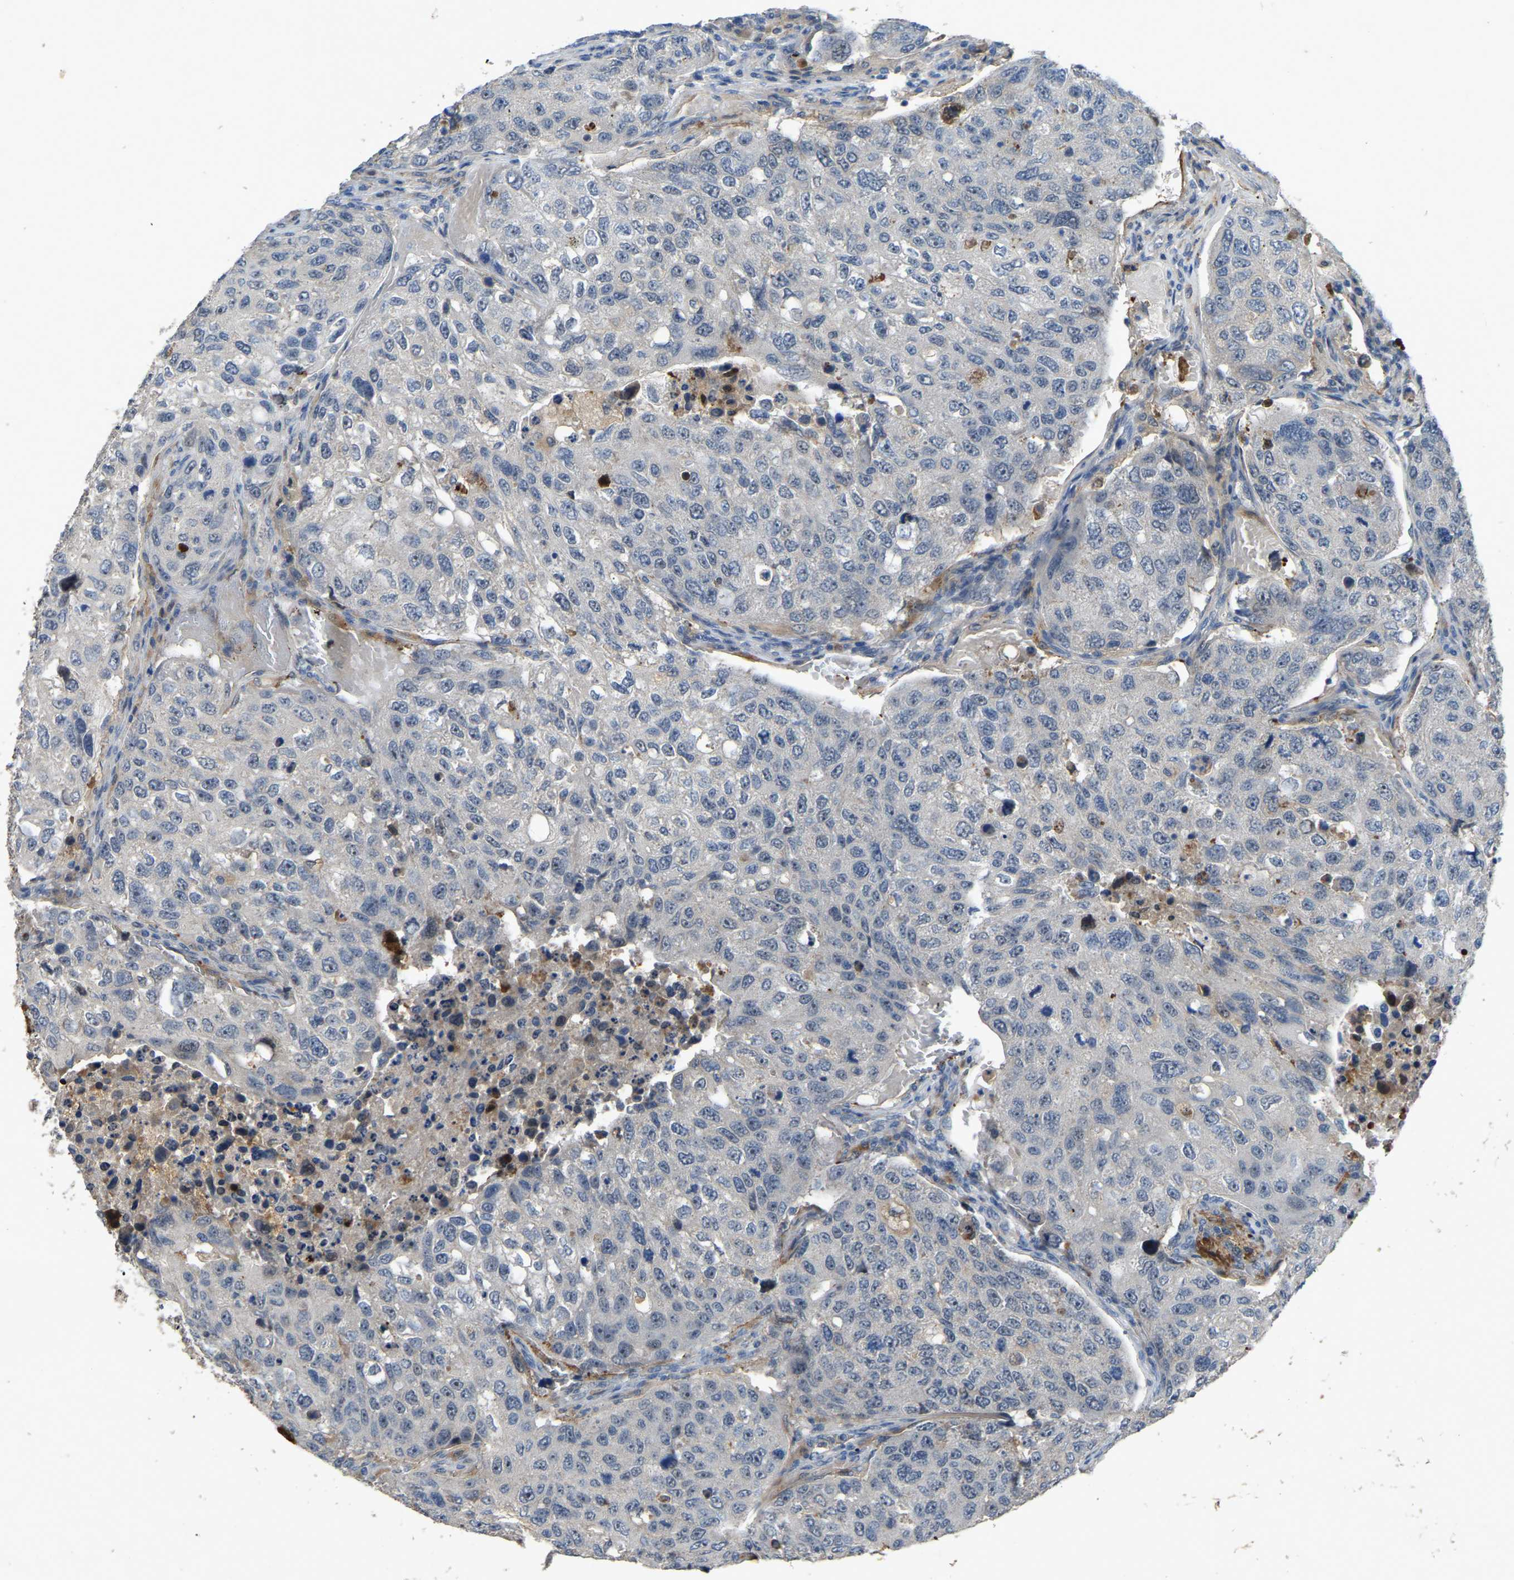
{"staining": {"intensity": "negative", "quantity": "none", "location": "none"}, "tissue": "urothelial cancer", "cell_type": "Tumor cells", "image_type": "cancer", "snomed": [{"axis": "morphology", "description": "Urothelial carcinoma, High grade"}, {"axis": "topography", "description": "Lymph node"}, {"axis": "topography", "description": "Urinary bladder"}], "caption": "Immunohistochemical staining of urothelial carcinoma (high-grade) shows no significant staining in tumor cells.", "gene": "FHIT", "patient": {"sex": "male", "age": 51}}